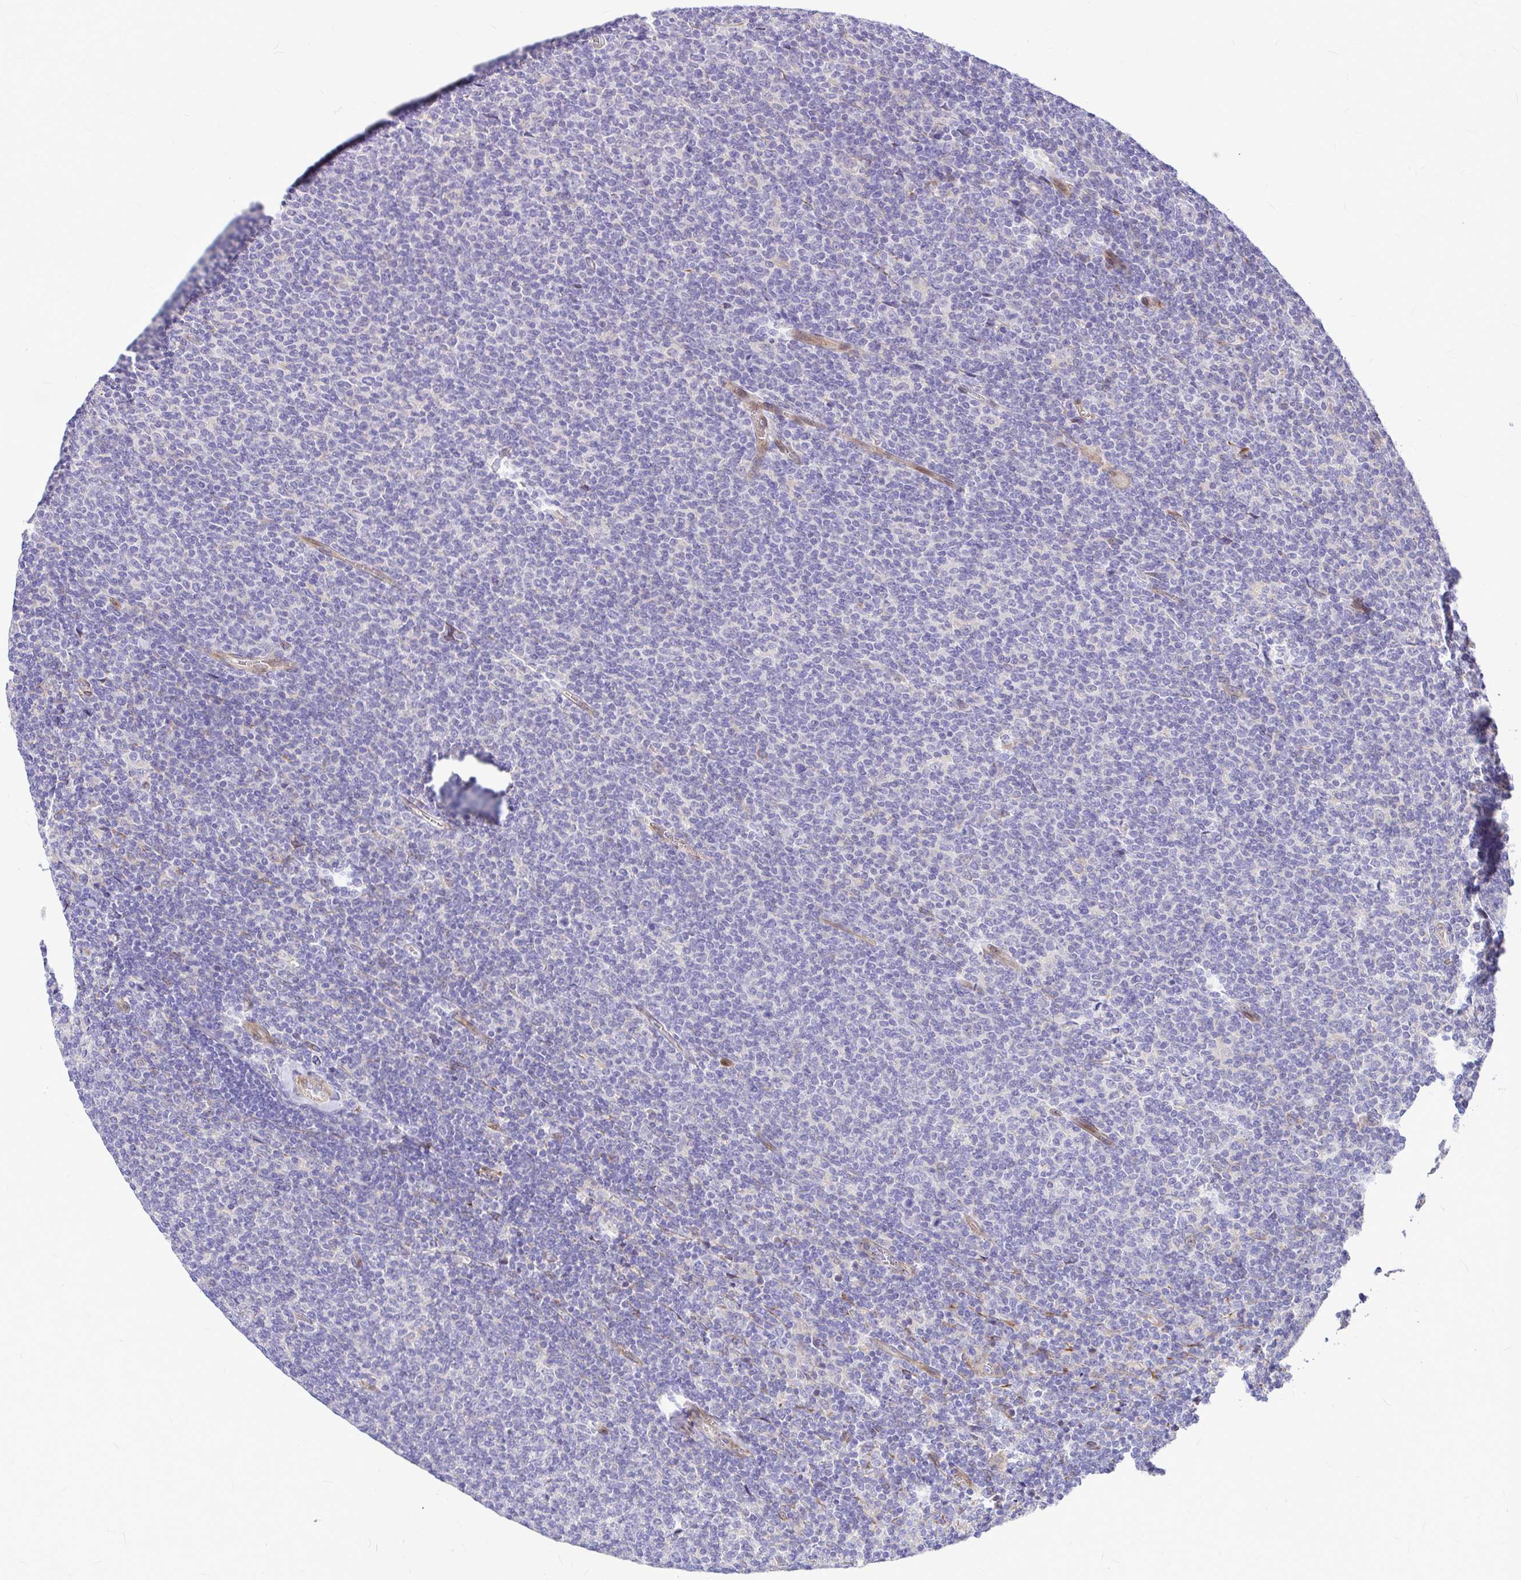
{"staining": {"intensity": "negative", "quantity": "none", "location": "none"}, "tissue": "lymphoma", "cell_type": "Tumor cells", "image_type": "cancer", "snomed": [{"axis": "morphology", "description": "Malignant lymphoma, non-Hodgkin's type, Low grade"}, {"axis": "topography", "description": "Lymph node"}], "caption": "Immunohistochemical staining of human low-grade malignant lymphoma, non-Hodgkin's type reveals no significant positivity in tumor cells.", "gene": "GABBR2", "patient": {"sex": "male", "age": 52}}